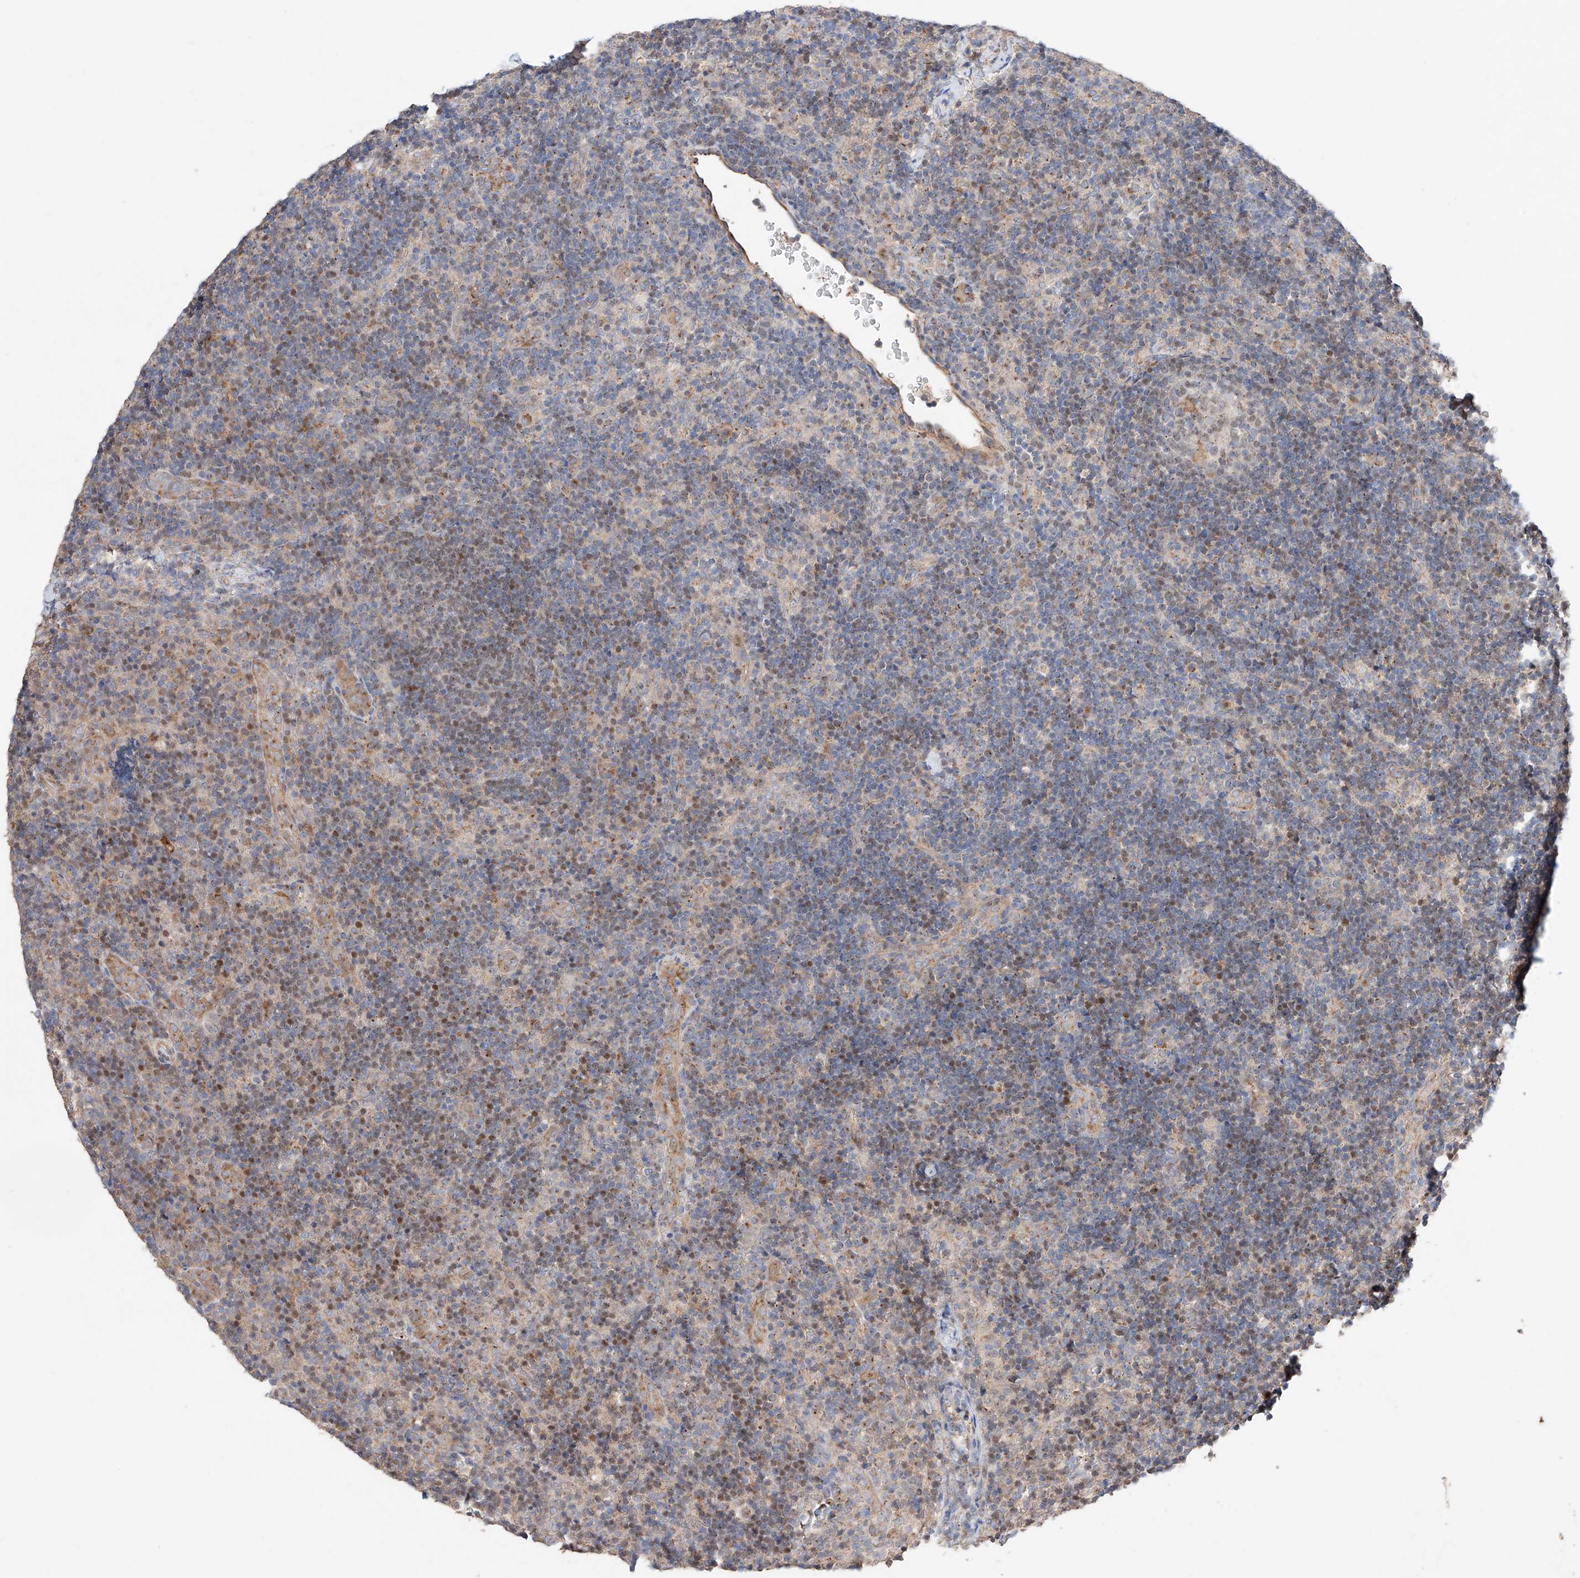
{"staining": {"intensity": "moderate", "quantity": "<25%", "location": "cytoplasmic/membranous,nuclear"}, "tissue": "lymph node", "cell_type": "Germinal center cells", "image_type": "normal", "snomed": [{"axis": "morphology", "description": "Normal tissue, NOS"}, {"axis": "topography", "description": "Lymph node"}], "caption": "DAB immunohistochemical staining of benign human lymph node exhibits moderate cytoplasmic/membranous,nuclear protein positivity in about <25% of germinal center cells.", "gene": "MOSPD1", "patient": {"sex": "female", "age": 22}}